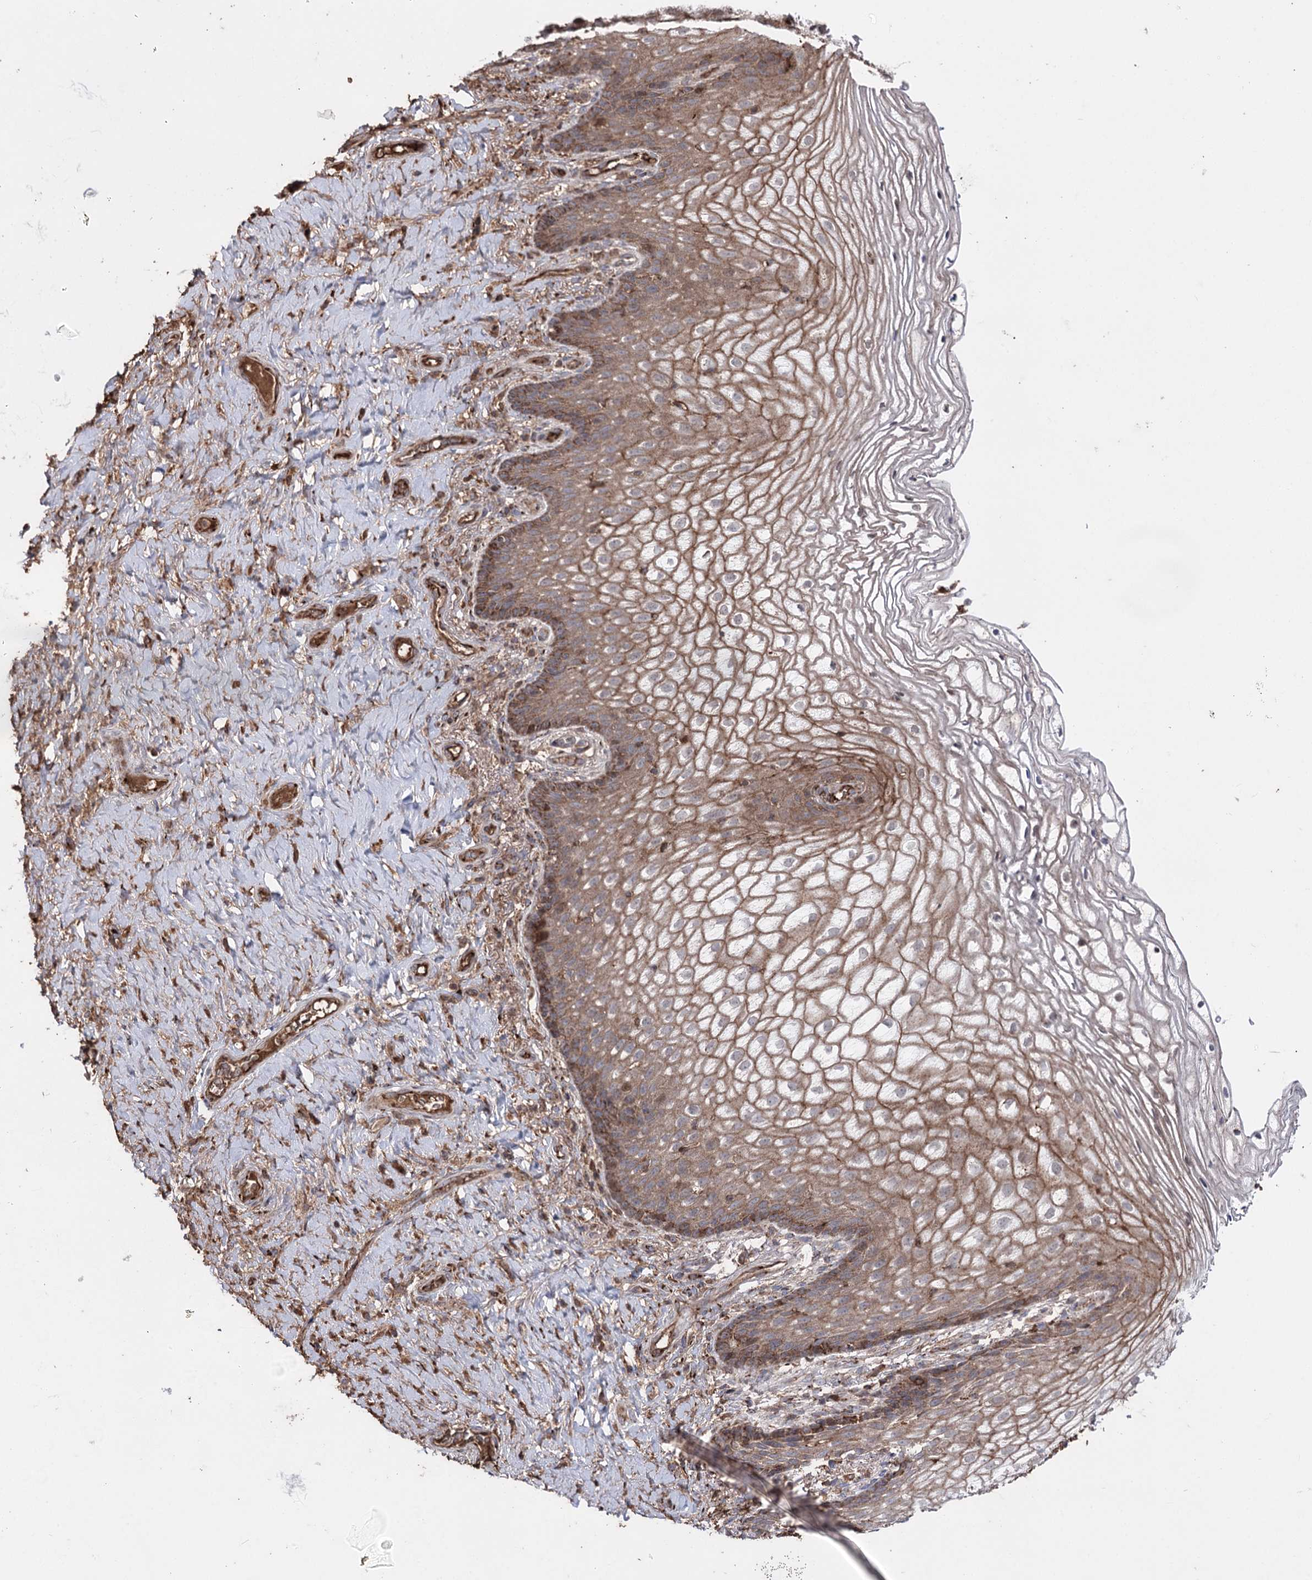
{"staining": {"intensity": "moderate", "quantity": ">75%", "location": "cytoplasmic/membranous"}, "tissue": "vagina", "cell_type": "Squamous epithelial cells", "image_type": "normal", "snomed": [{"axis": "morphology", "description": "Normal tissue, NOS"}, {"axis": "topography", "description": "Vagina"}], "caption": "About >75% of squamous epithelial cells in normal human vagina show moderate cytoplasmic/membranous protein positivity as visualized by brown immunohistochemical staining.", "gene": "ARHGAP20", "patient": {"sex": "female", "age": 60}}